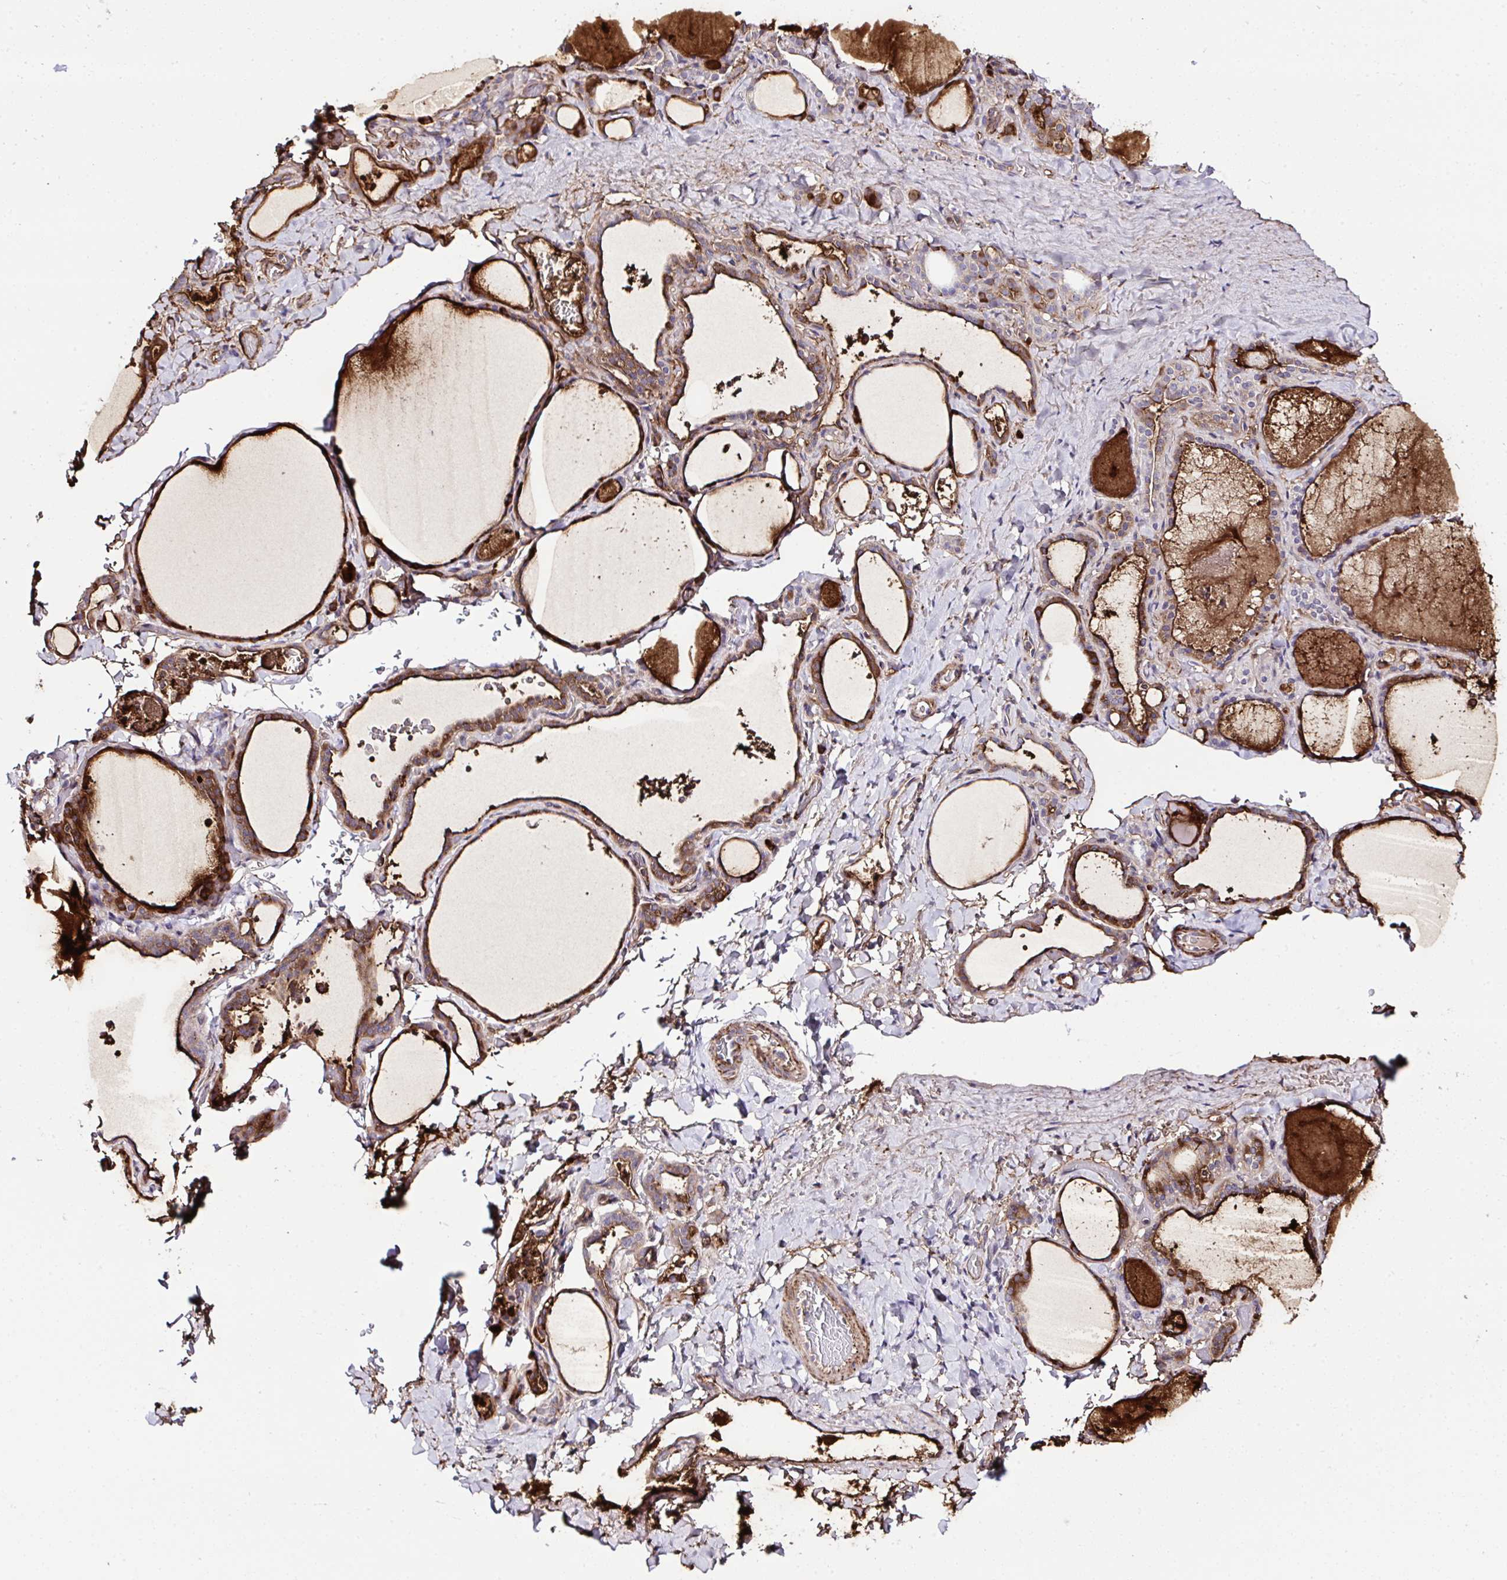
{"staining": {"intensity": "strong", "quantity": "25%-75%", "location": "cytoplasmic/membranous"}, "tissue": "thyroid gland", "cell_type": "Glandular cells", "image_type": "normal", "snomed": [{"axis": "morphology", "description": "Normal tissue, NOS"}, {"axis": "topography", "description": "Thyroid gland"}], "caption": "About 25%-75% of glandular cells in benign human thyroid gland demonstrate strong cytoplasmic/membranous protein staining as visualized by brown immunohistochemical staining.", "gene": "FBXO34", "patient": {"sex": "female", "age": 22}}